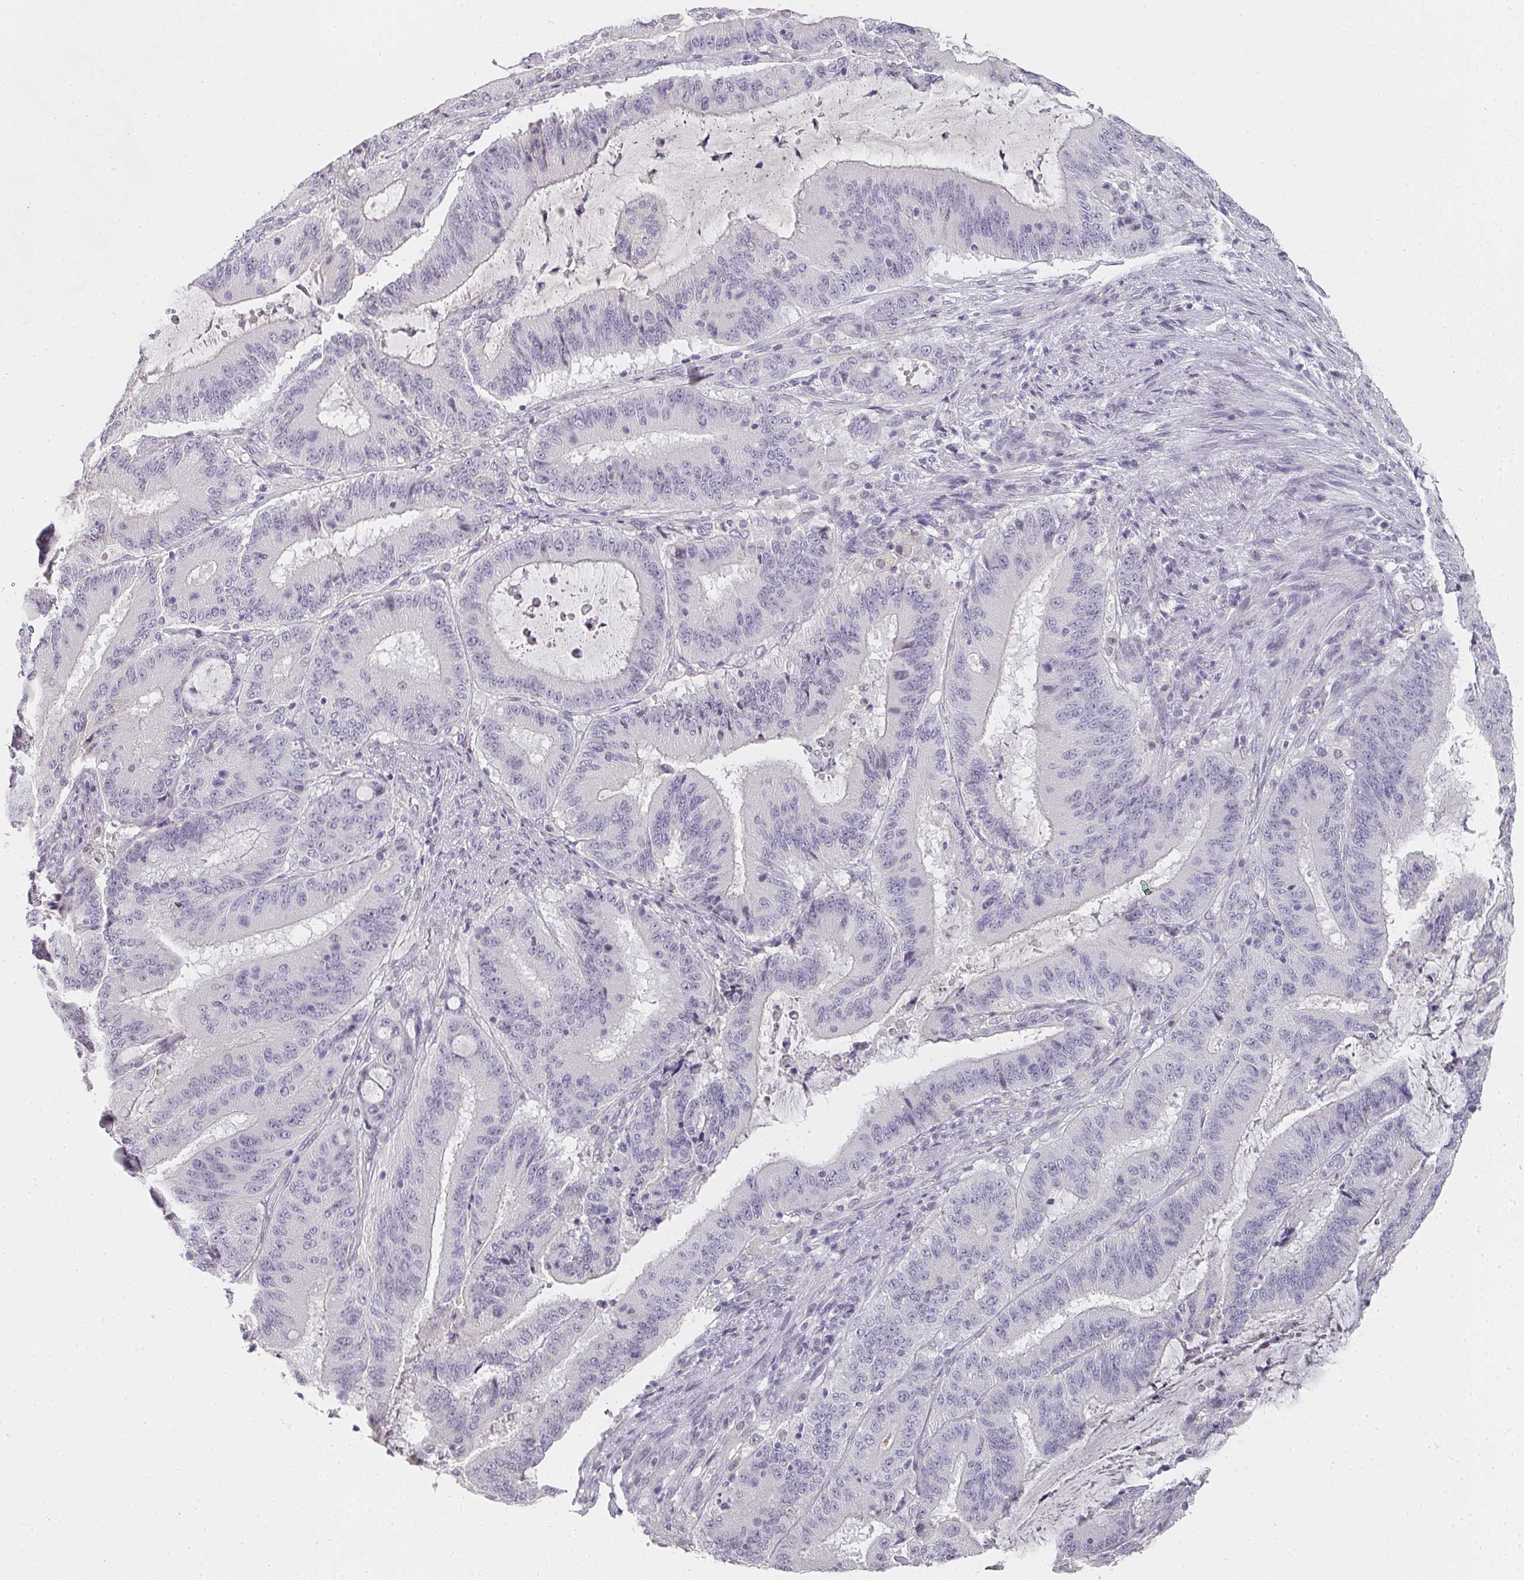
{"staining": {"intensity": "negative", "quantity": "none", "location": "none"}, "tissue": "liver cancer", "cell_type": "Tumor cells", "image_type": "cancer", "snomed": [{"axis": "morphology", "description": "Normal tissue, NOS"}, {"axis": "morphology", "description": "Cholangiocarcinoma"}, {"axis": "topography", "description": "Liver"}, {"axis": "topography", "description": "Peripheral nerve tissue"}], "caption": "Immunohistochemical staining of human cholangiocarcinoma (liver) displays no significant positivity in tumor cells.", "gene": "SHISA2", "patient": {"sex": "female", "age": 73}}